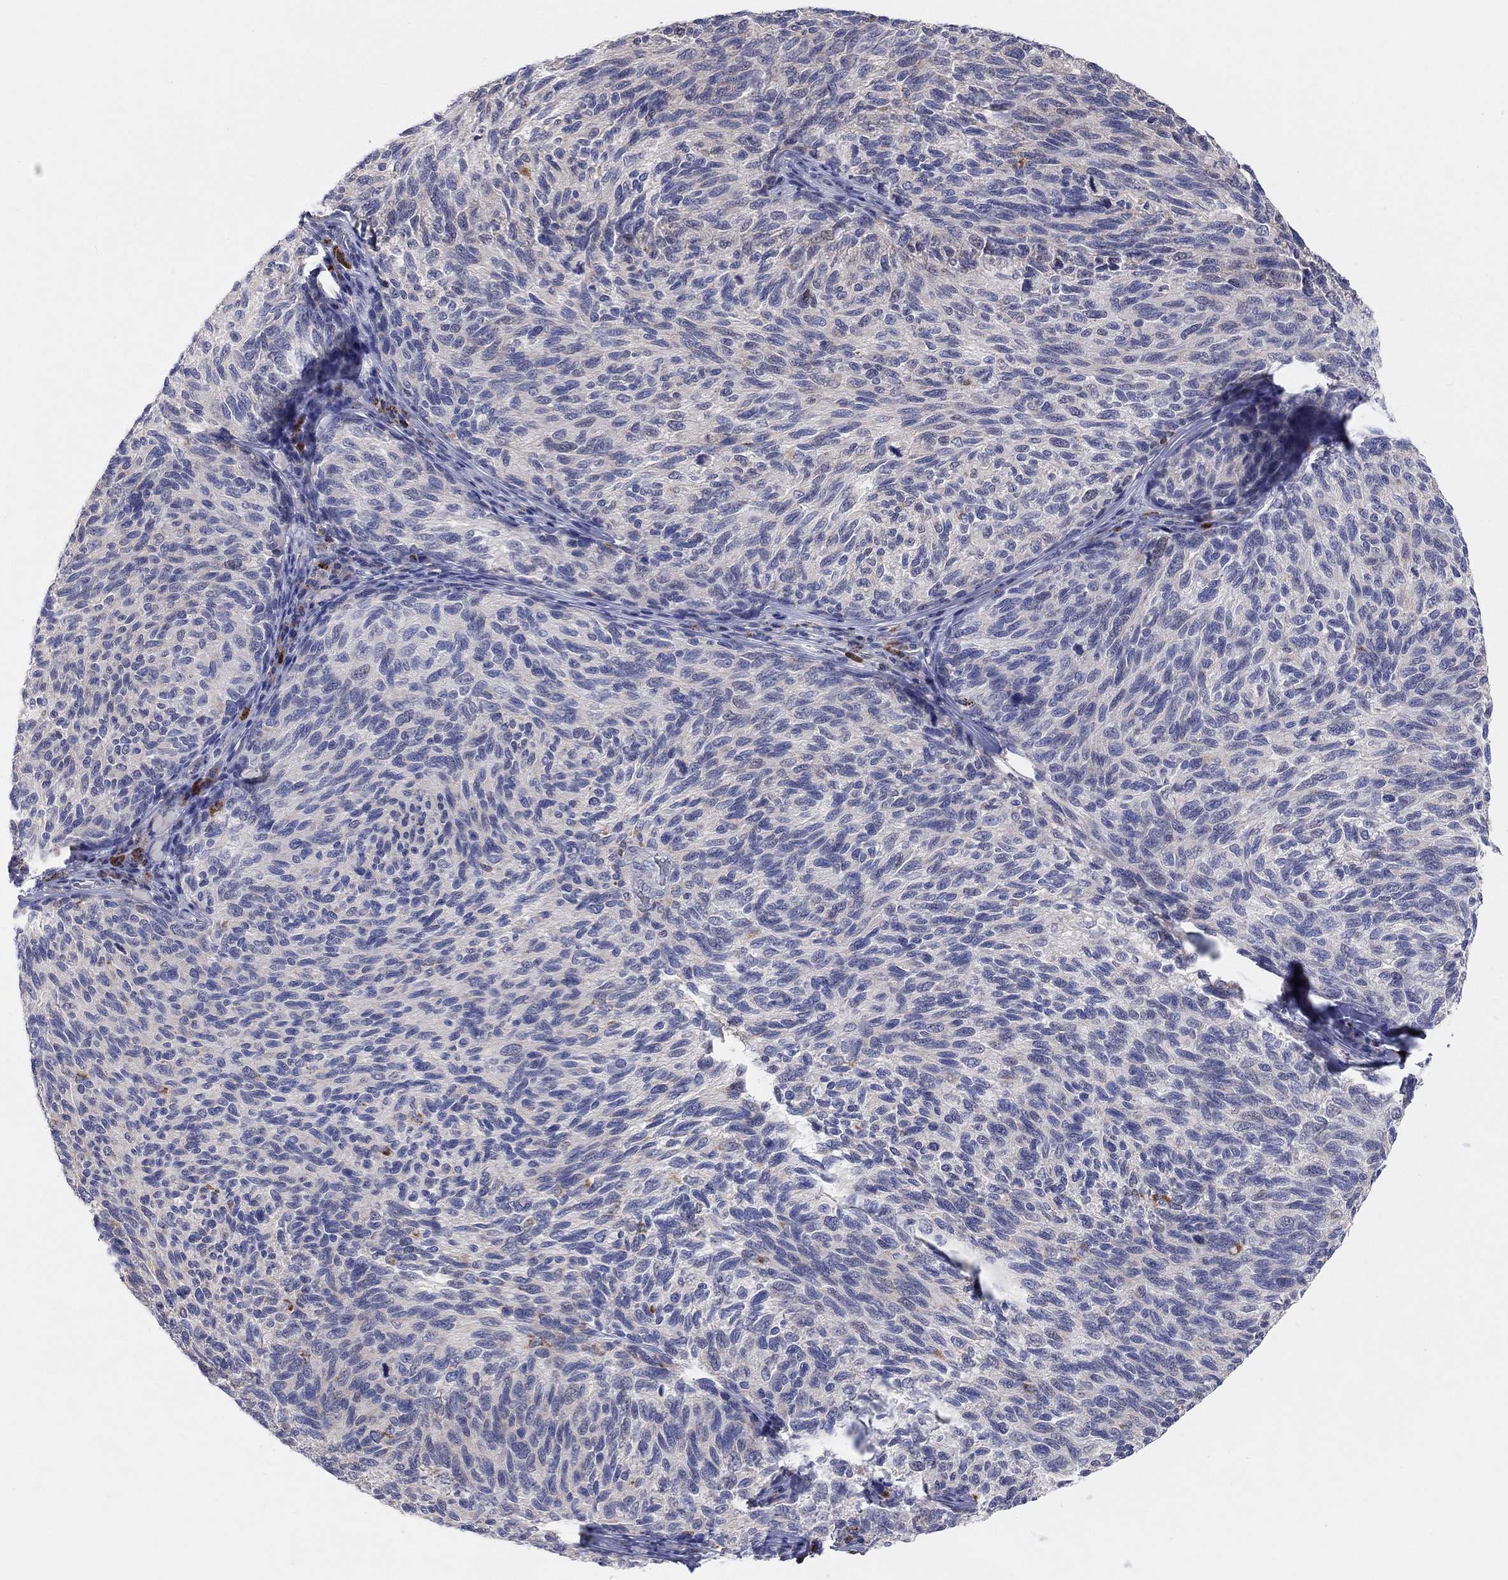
{"staining": {"intensity": "negative", "quantity": "none", "location": "none"}, "tissue": "melanoma", "cell_type": "Tumor cells", "image_type": "cancer", "snomed": [{"axis": "morphology", "description": "Malignant melanoma, NOS"}, {"axis": "topography", "description": "Skin"}], "caption": "IHC histopathology image of human malignant melanoma stained for a protein (brown), which shows no positivity in tumor cells.", "gene": "BCO2", "patient": {"sex": "female", "age": 73}}